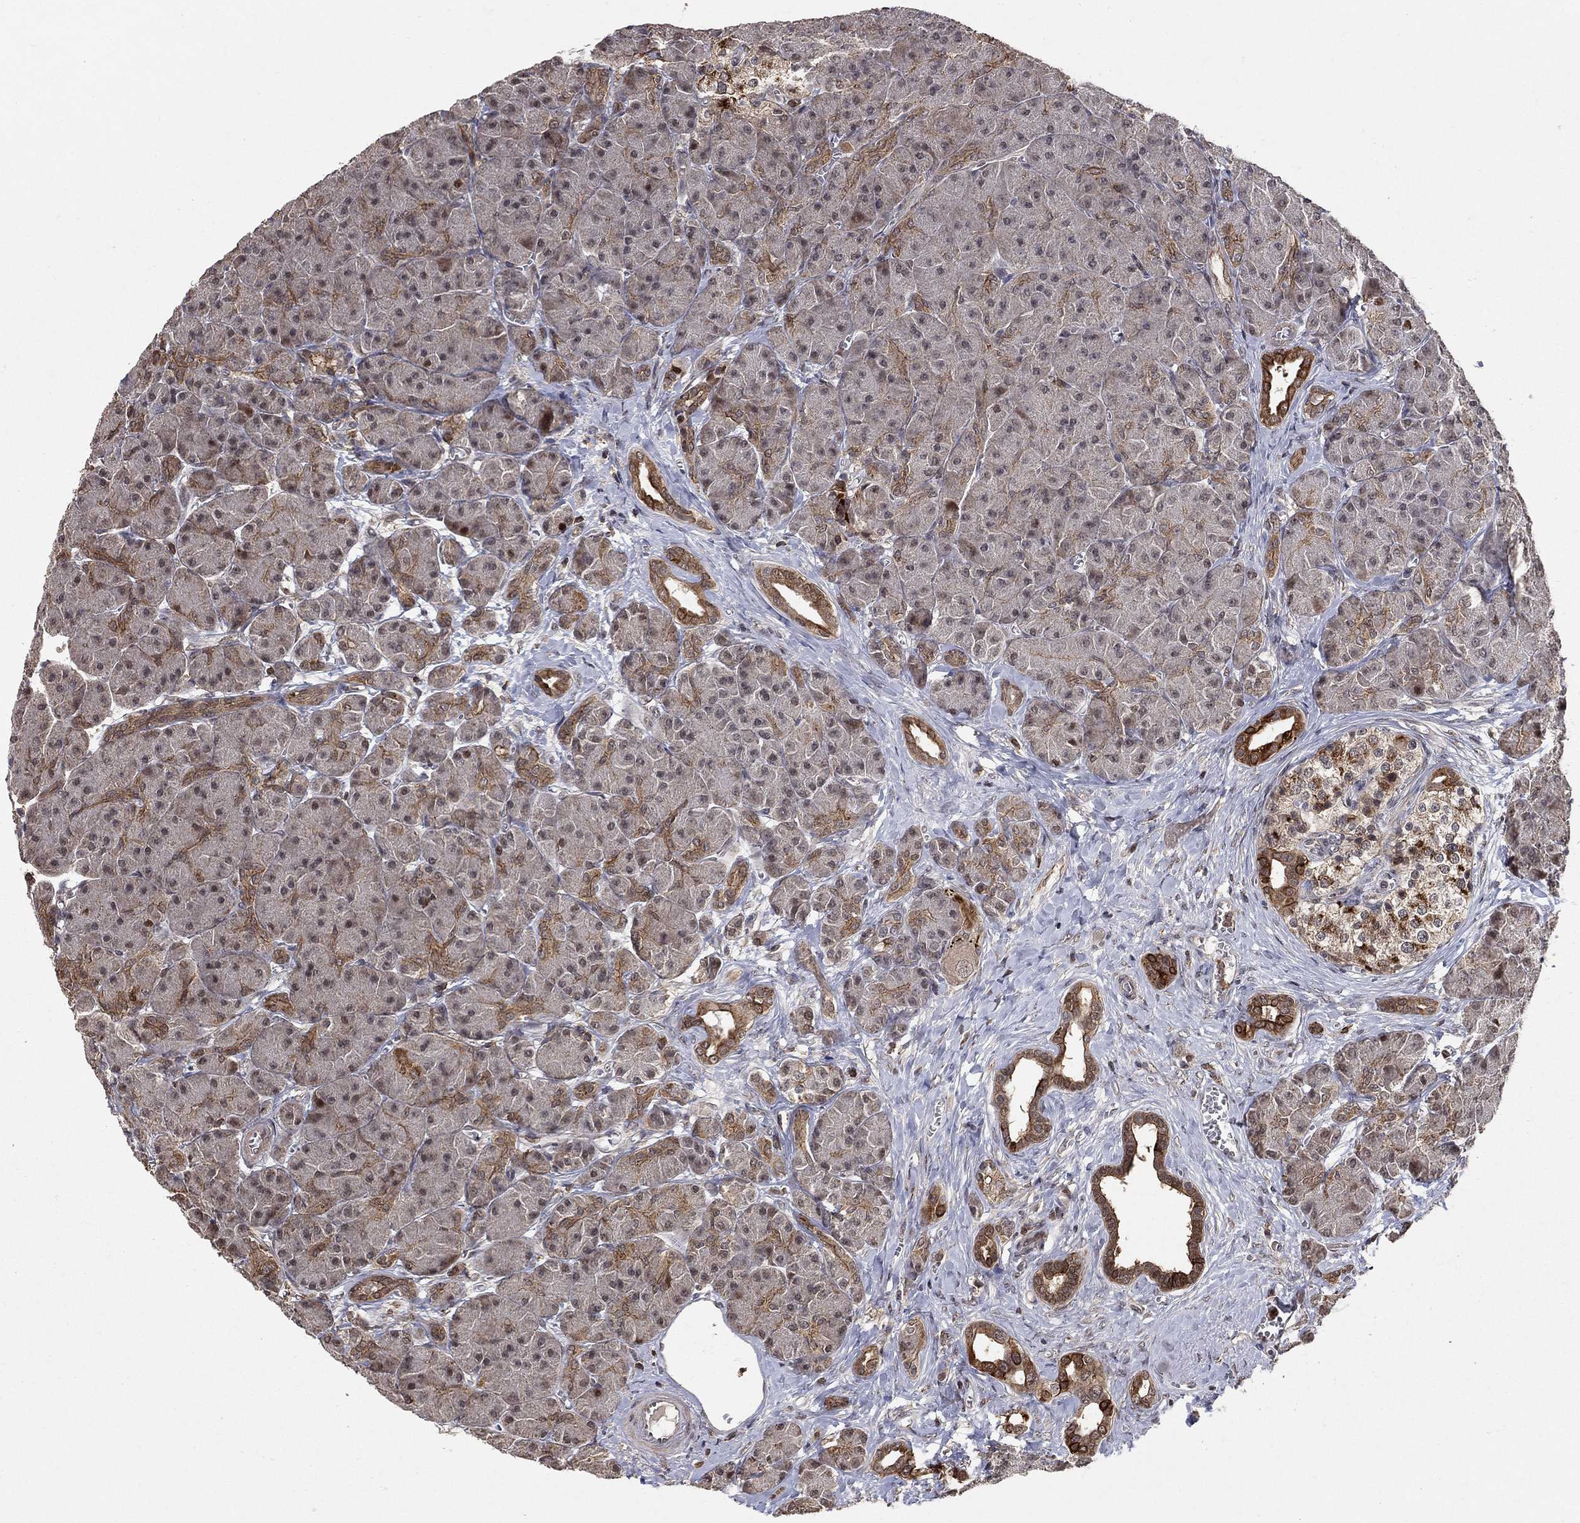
{"staining": {"intensity": "strong", "quantity": "<25%", "location": "cytoplasmic/membranous,nuclear"}, "tissue": "pancreas", "cell_type": "Exocrine glandular cells", "image_type": "normal", "snomed": [{"axis": "morphology", "description": "Normal tissue, NOS"}, {"axis": "topography", "description": "Pancreas"}], "caption": "The image shows immunohistochemical staining of normal pancreas. There is strong cytoplasmic/membranous,nuclear expression is identified in approximately <25% of exocrine glandular cells. The protein is shown in brown color, while the nuclei are stained blue.", "gene": "CCDC66", "patient": {"sex": "male", "age": 61}}